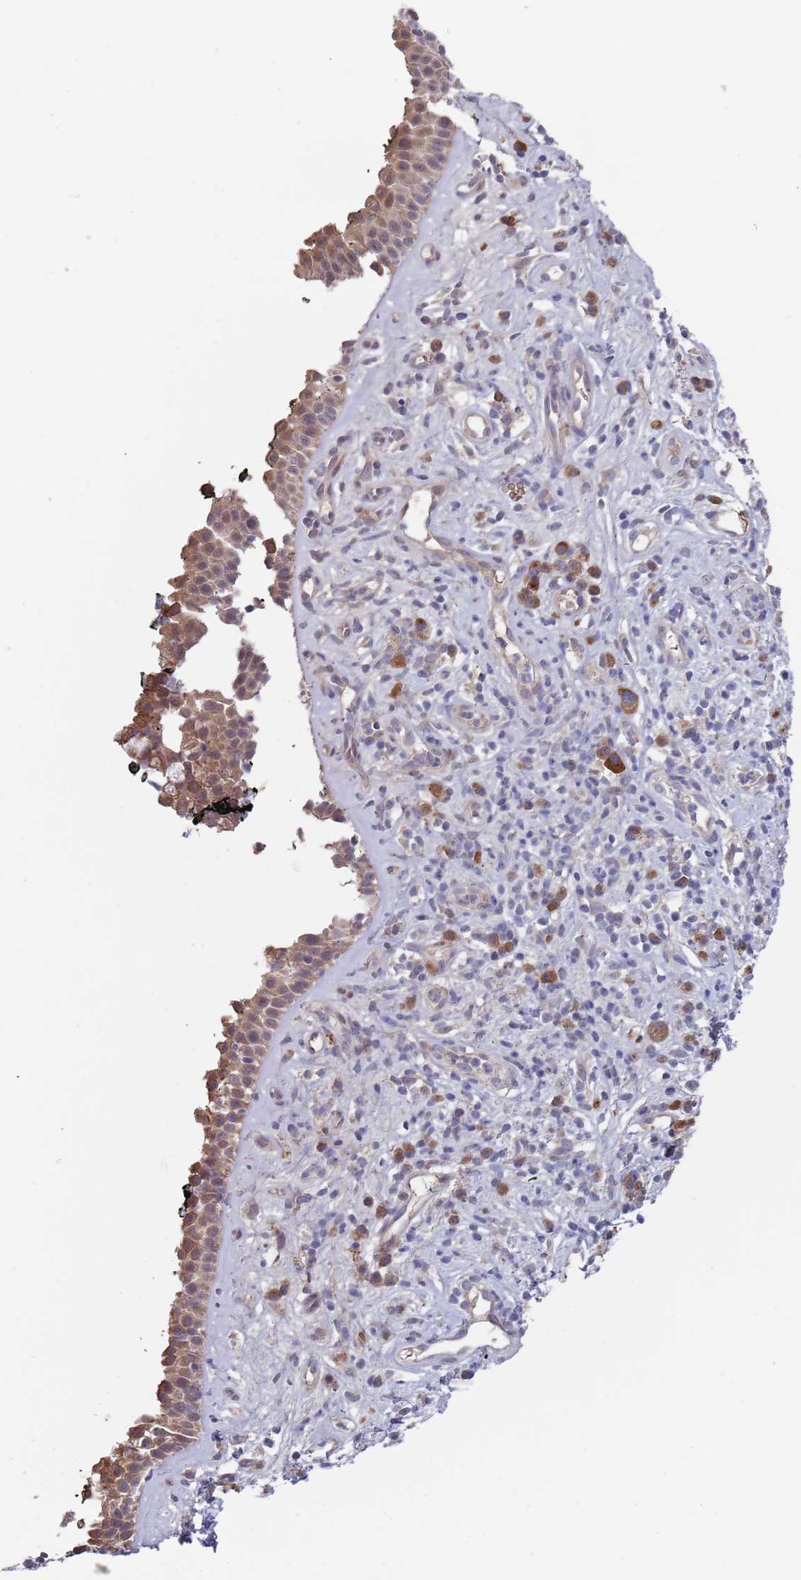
{"staining": {"intensity": "moderate", "quantity": ">75%", "location": "cytoplasmic/membranous"}, "tissue": "nasopharynx", "cell_type": "Respiratory epithelial cells", "image_type": "normal", "snomed": [{"axis": "morphology", "description": "Normal tissue, NOS"}, {"axis": "morphology", "description": "Squamous cell carcinoma, NOS"}, {"axis": "topography", "description": "Nasopharynx"}, {"axis": "topography", "description": "Head-Neck"}], "caption": "An IHC photomicrograph of normal tissue is shown. Protein staining in brown highlights moderate cytoplasmic/membranous positivity in nasopharynx within respiratory epithelial cells. (Brightfield microscopy of DAB IHC at high magnification).", "gene": "ZNF140", "patient": {"sex": "male", "age": 85}}